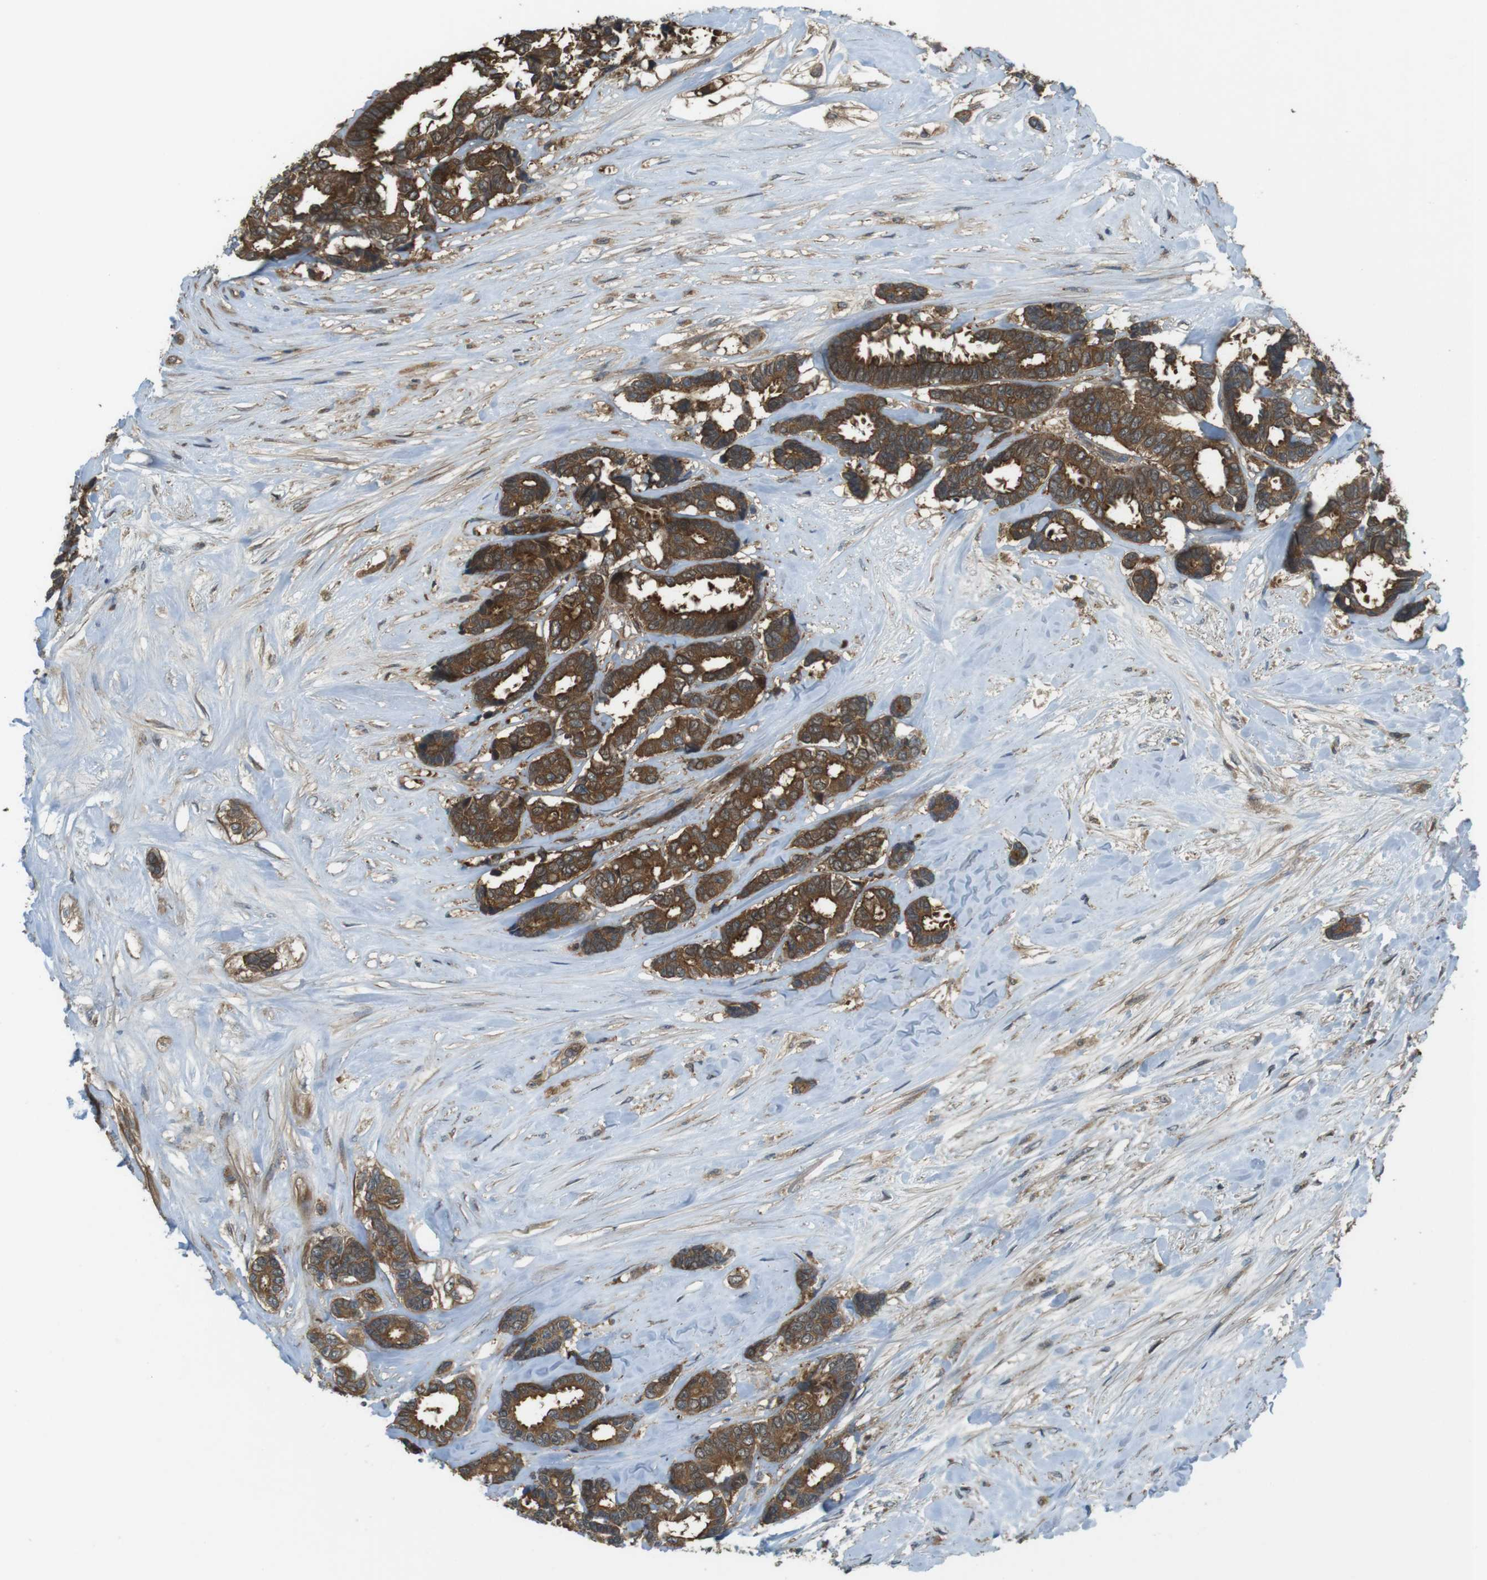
{"staining": {"intensity": "strong", "quantity": ">75%", "location": "cytoplasmic/membranous"}, "tissue": "breast cancer", "cell_type": "Tumor cells", "image_type": "cancer", "snomed": [{"axis": "morphology", "description": "Duct carcinoma"}, {"axis": "topography", "description": "Breast"}], "caption": "Protein expression analysis of human breast infiltrating ductal carcinoma reveals strong cytoplasmic/membranous expression in approximately >75% of tumor cells.", "gene": "LRRC3B", "patient": {"sex": "female", "age": 87}}